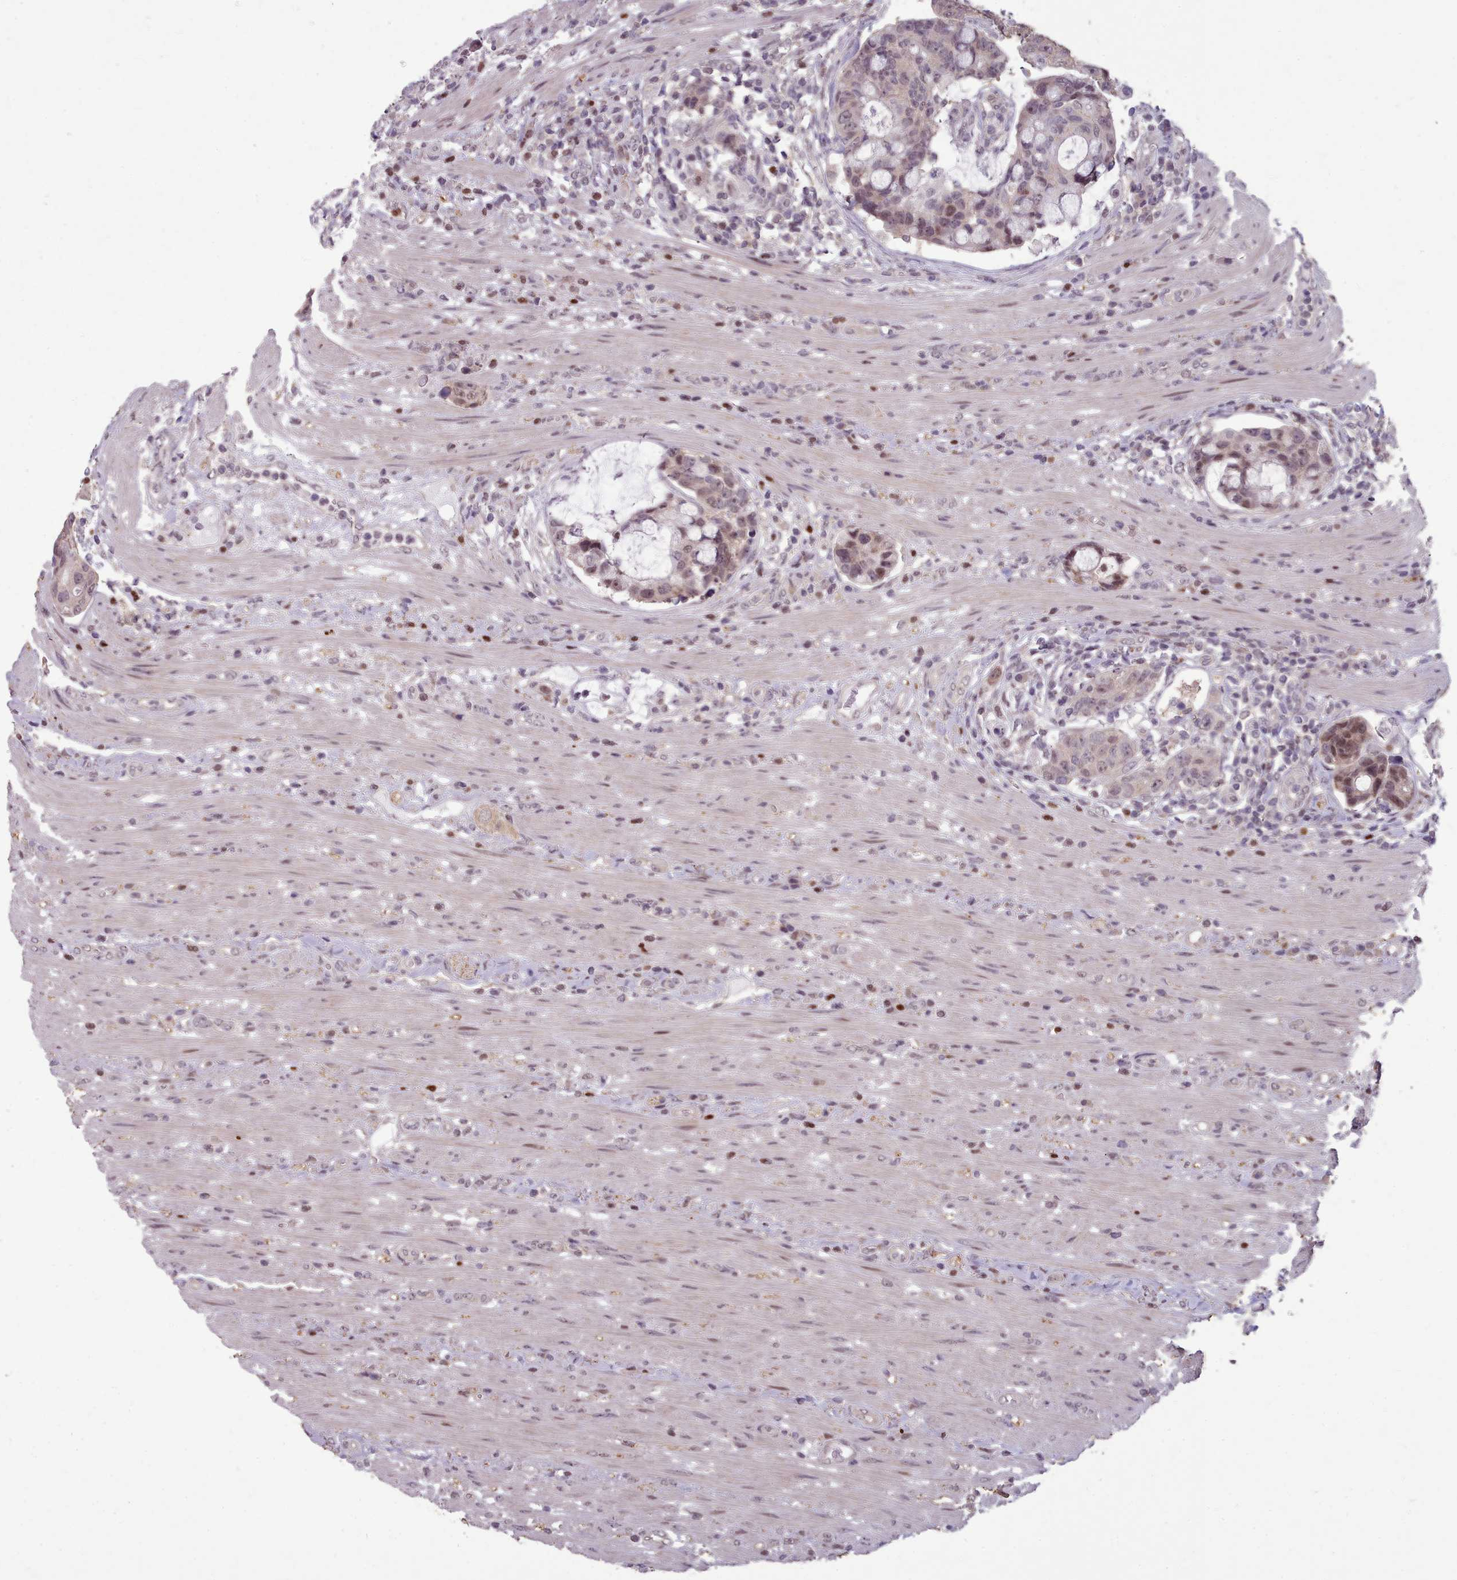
{"staining": {"intensity": "weak", "quantity": ">75%", "location": "nuclear"}, "tissue": "colorectal cancer", "cell_type": "Tumor cells", "image_type": "cancer", "snomed": [{"axis": "morphology", "description": "Adenocarcinoma, NOS"}, {"axis": "topography", "description": "Colon"}], "caption": "This is a histology image of IHC staining of adenocarcinoma (colorectal), which shows weak expression in the nuclear of tumor cells.", "gene": "ENSA", "patient": {"sex": "female", "age": 82}}